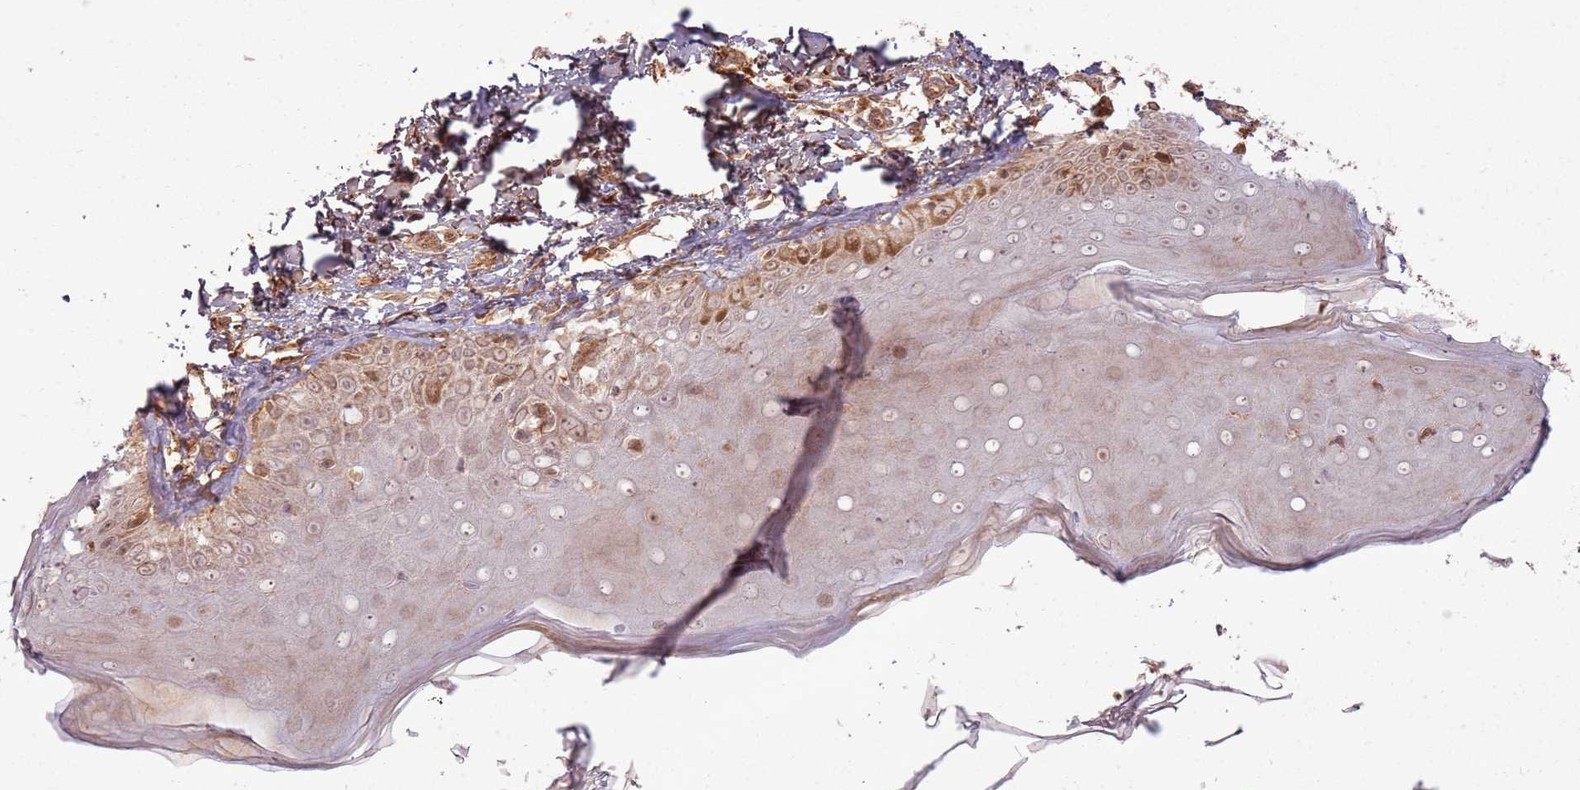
{"staining": {"intensity": "moderate", "quantity": "25%-75%", "location": "cytoplasmic/membranous,nuclear"}, "tissue": "skin", "cell_type": "Keratinocytes", "image_type": "normal", "snomed": [{"axis": "morphology", "description": "Normal tissue, NOS"}, {"axis": "topography", "description": "Skin"}], "caption": "A histopathology image of human skin stained for a protein demonstrates moderate cytoplasmic/membranous,nuclear brown staining in keratinocytes.", "gene": "ZNF623", "patient": {"sex": "male", "age": 52}}